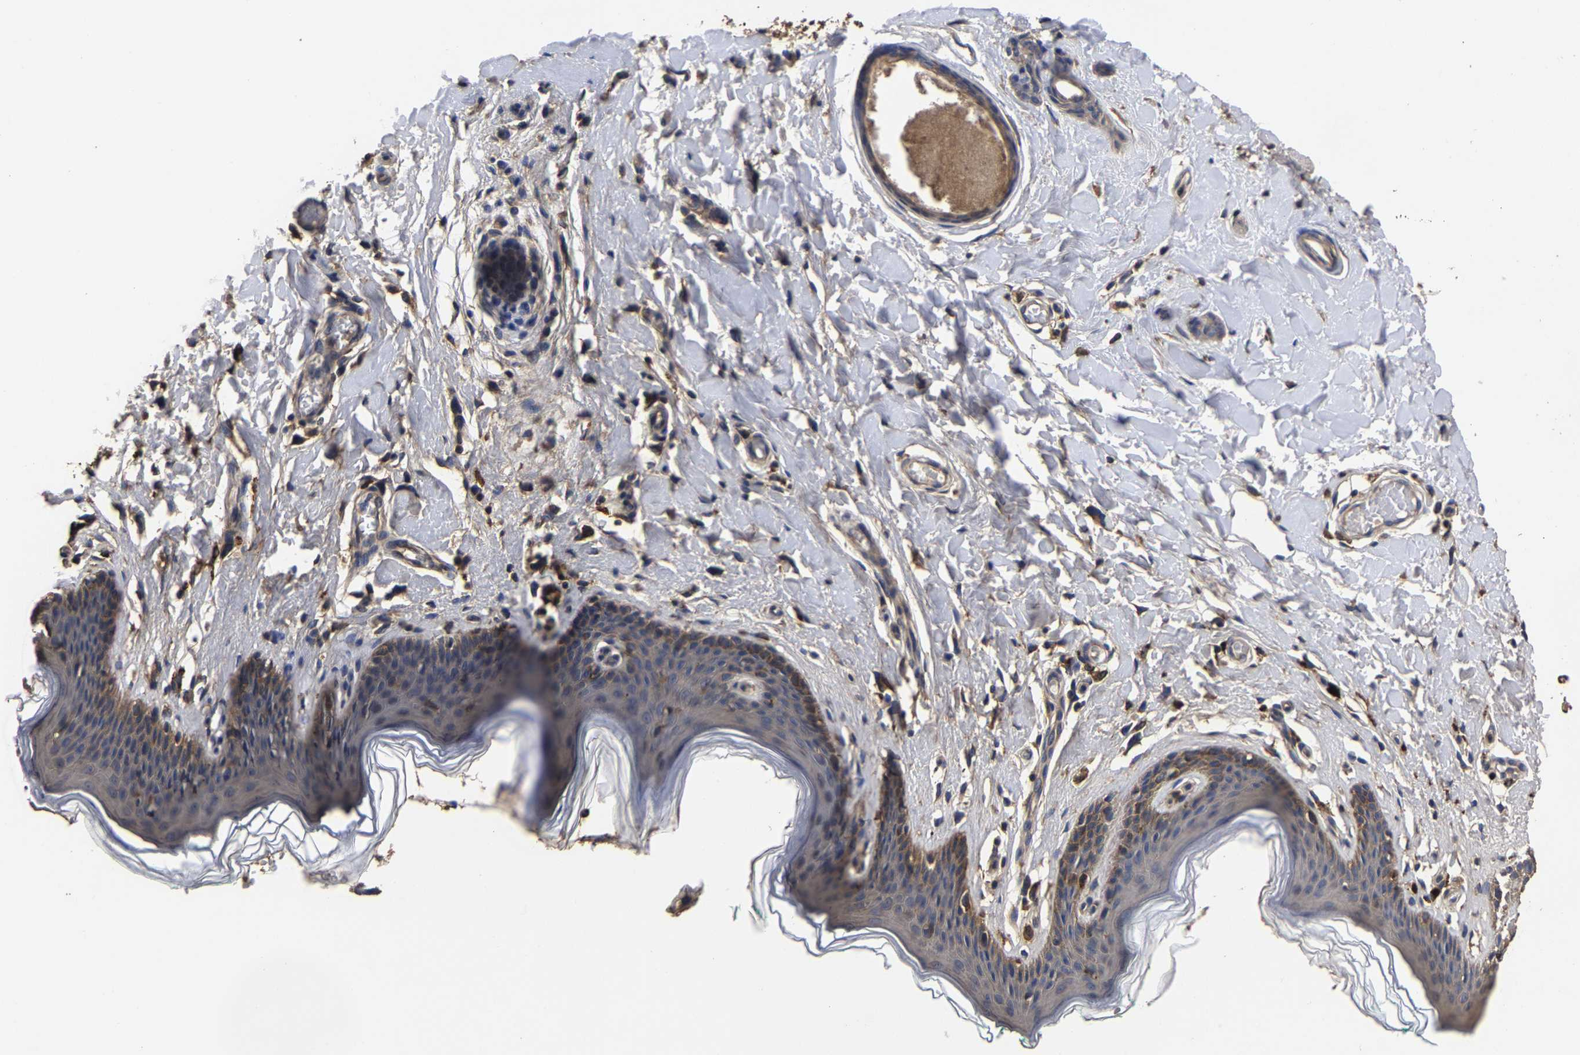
{"staining": {"intensity": "moderate", "quantity": "25%-75%", "location": "cytoplasmic/membranous"}, "tissue": "skin", "cell_type": "Epidermal cells", "image_type": "normal", "snomed": [{"axis": "morphology", "description": "Normal tissue, NOS"}, {"axis": "topography", "description": "Vulva"}], "caption": "Immunohistochemical staining of unremarkable human skin exhibits medium levels of moderate cytoplasmic/membranous staining in about 25%-75% of epidermal cells.", "gene": "ITCH", "patient": {"sex": "female", "age": 66}}